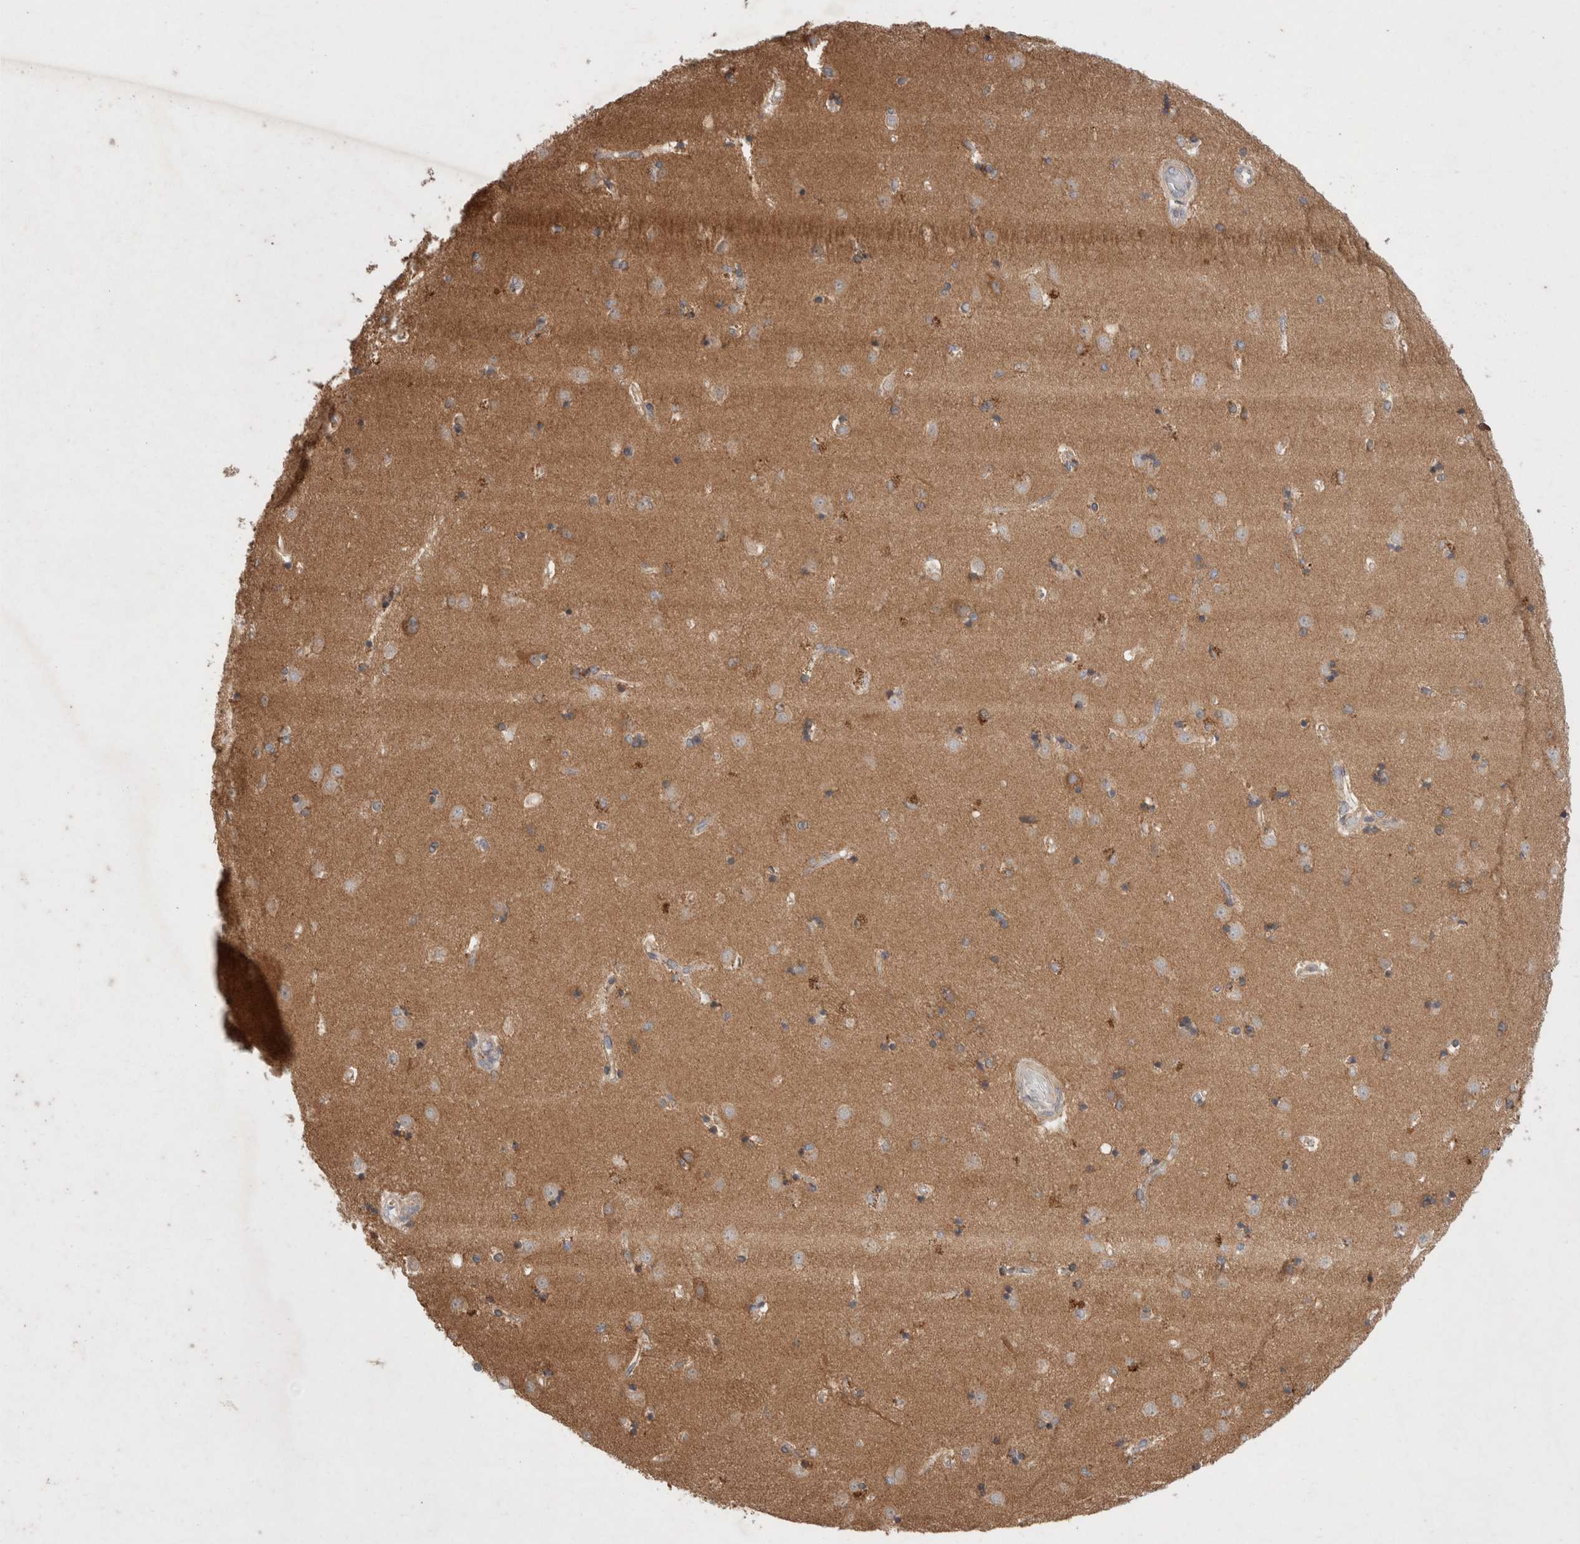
{"staining": {"intensity": "moderate", "quantity": ">75%", "location": "cytoplasmic/membranous"}, "tissue": "caudate", "cell_type": "Glial cells", "image_type": "normal", "snomed": [{"axis": "morphology", "description": "Normal tissue, NOS"}, {"axis": "topography", "description": "Lateral ventricle wall"}], "caption": "Glial cells exhibit medium levels of moderate cytoplasmic/membranous positivity in about >75% of cells in unremarkable human caudate. (IHC, brightfield microscopy, high magnification).", "gene": "HROB", "patient": {"sex": "male", "age": 45}}